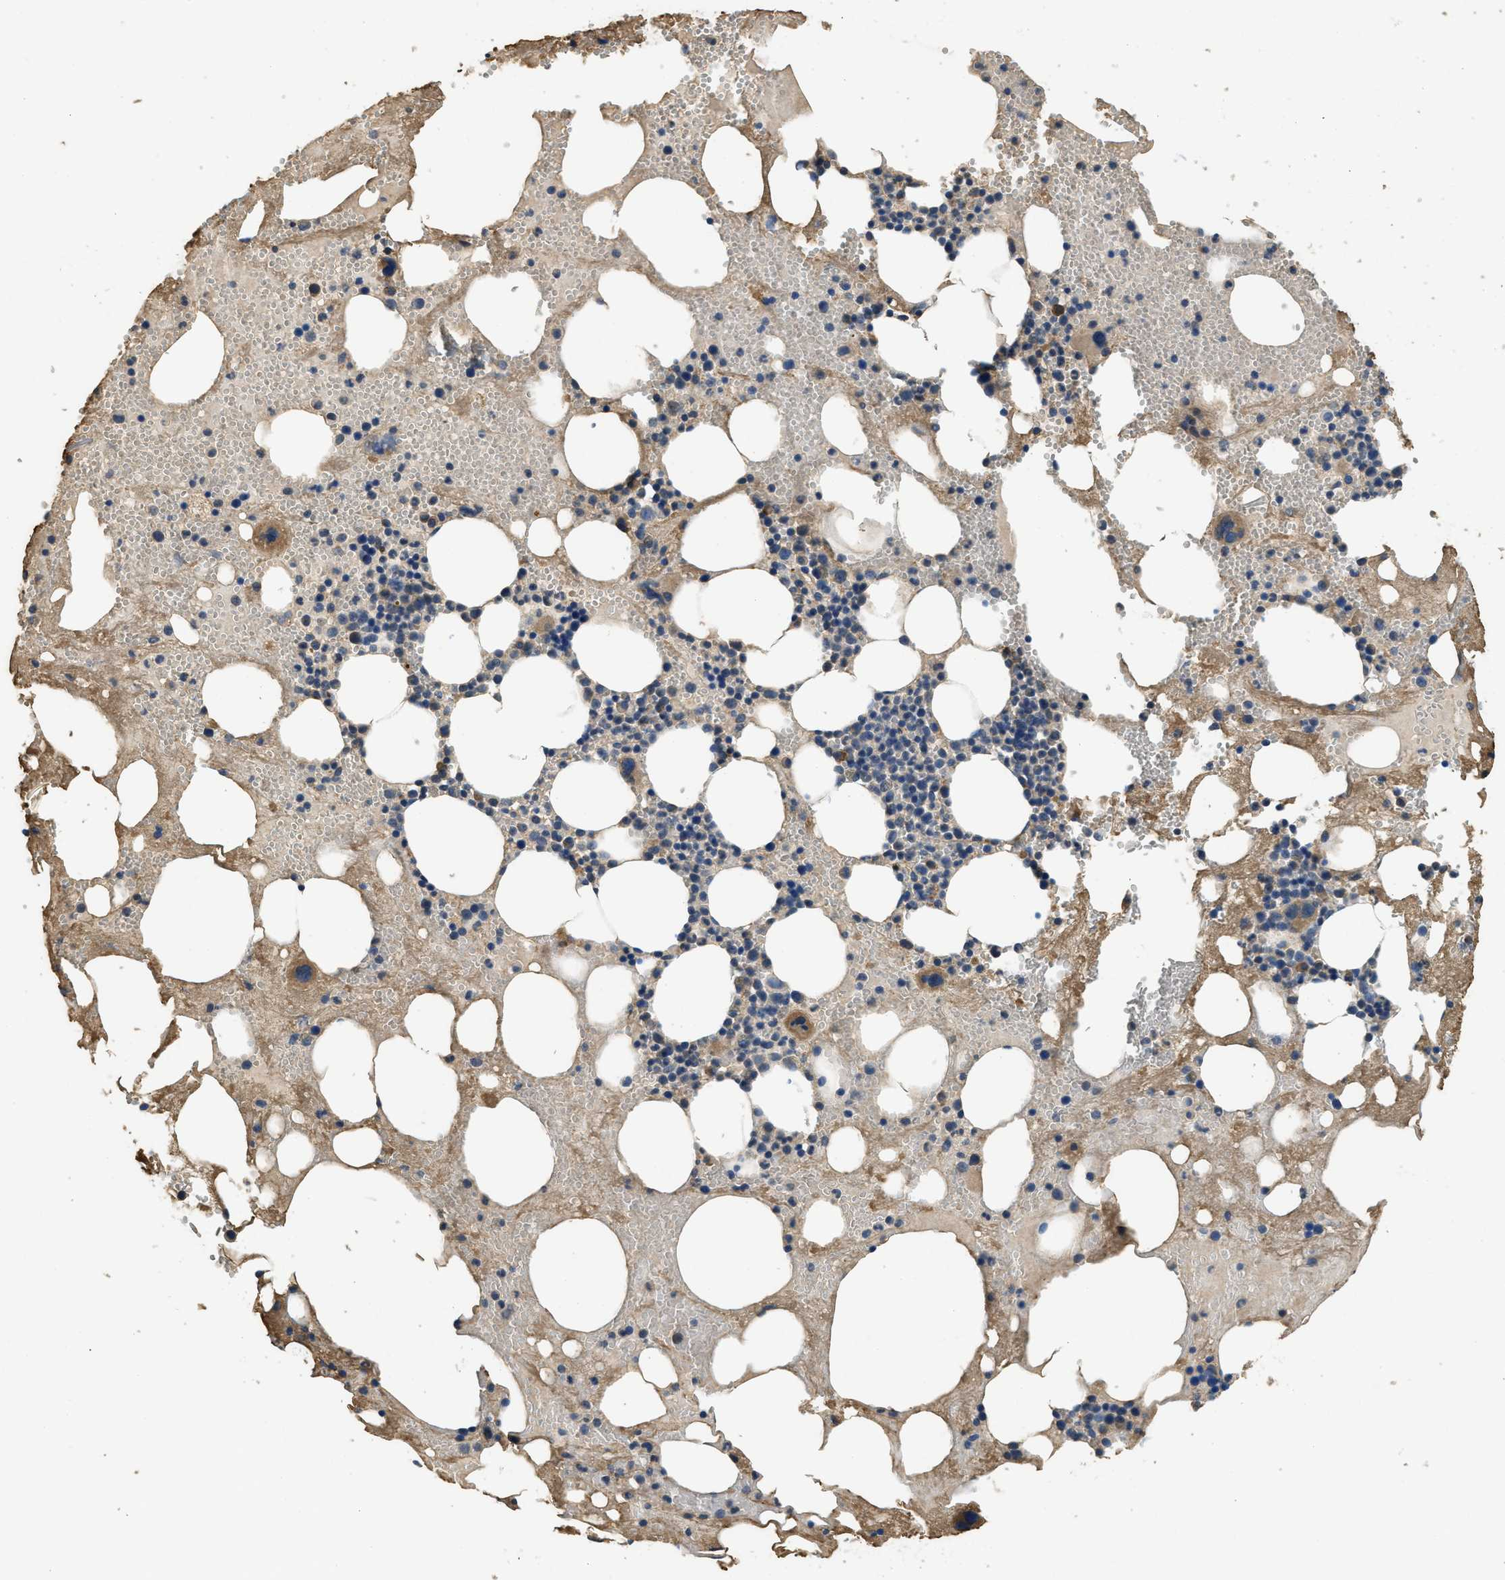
{"staining": {"intensity": "moderate", "quantity": "<25%", "location": "cytoplasmic/membranous"}, "tissue": "bone marrow", "cell_type": "Hematopoietic cells", "image_type": "normal", "snomed": [{"axis": "morphology", "description": "Normal tissue, NOS"}, {"axis": "morphology", "description": "Inflammation, NOS"}, {"axis": "topography", "description": "Bone marrow"}], "caption": "This histopathology image reveals immunohistochemistry (IHC) staining of benign human bone marrow, with low moderate cytoplasmic/membranous positivity in approximately <25% of hematopoietic cells.", "gene": "RIPK2", "patient": {"sex": "female", "age": 78}}